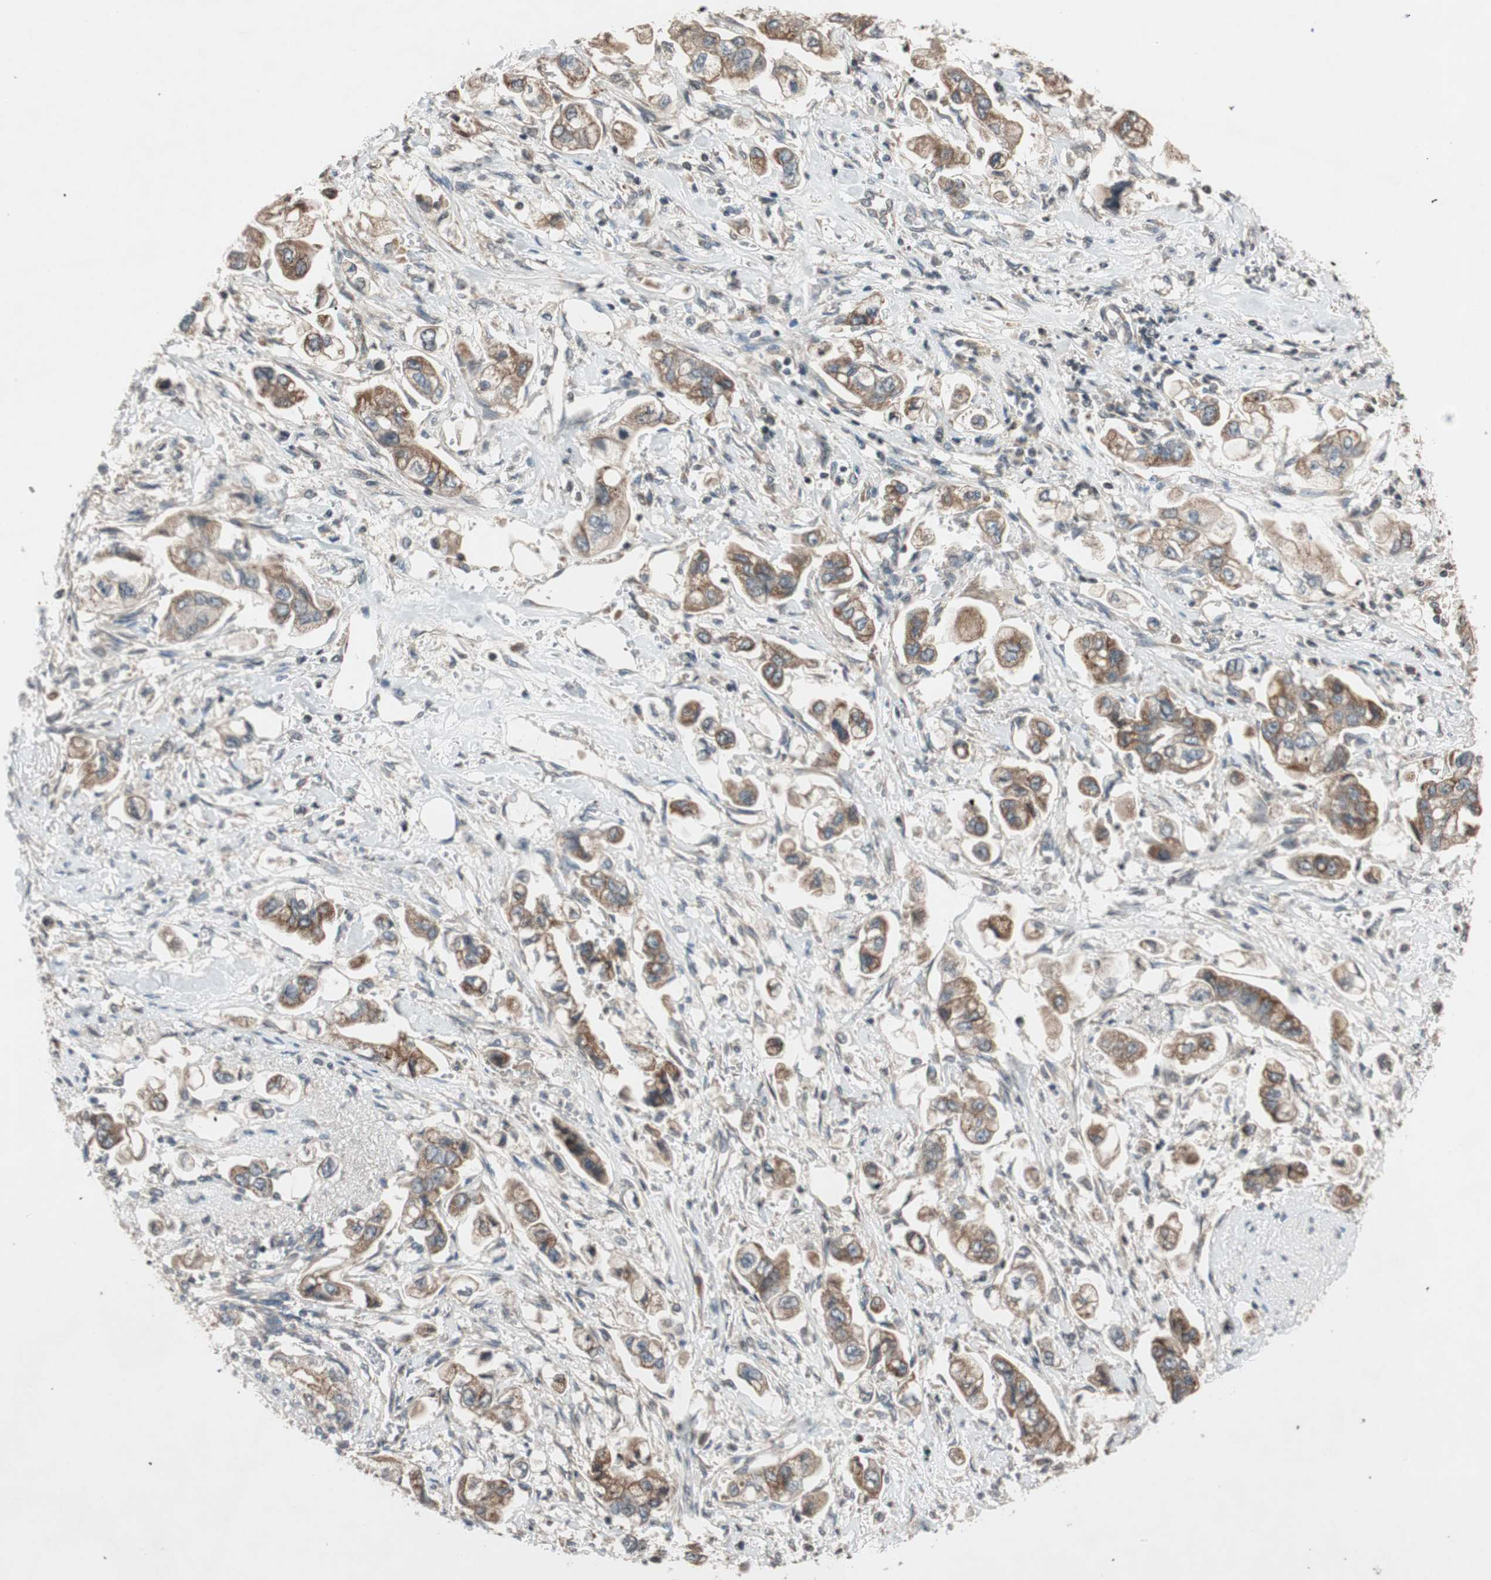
{"staining": {"intensity": "moderate", "quantity": ">75%", "location": "cytoplasmic/membranous"}, "tissue": "stomach cancer", "cell_type": "Tumor cells", "image_type": "cancer", "snomed": [{"axis": "morphology", "description": "Adenocarcinoma, NOS"}, {"axis": "topography", "description": "Stomach"}], "caption": "Immunohistochemistry of human adenocarcinoma (stomach) reveals medium levels of moderate cytoplasmic/membranous expression in approximately >75% of tumor cells. (IHC, brightfield microscopy, high magnification).", "gene": "GCLM", "patient": {"sex": "male", "age": 62}}